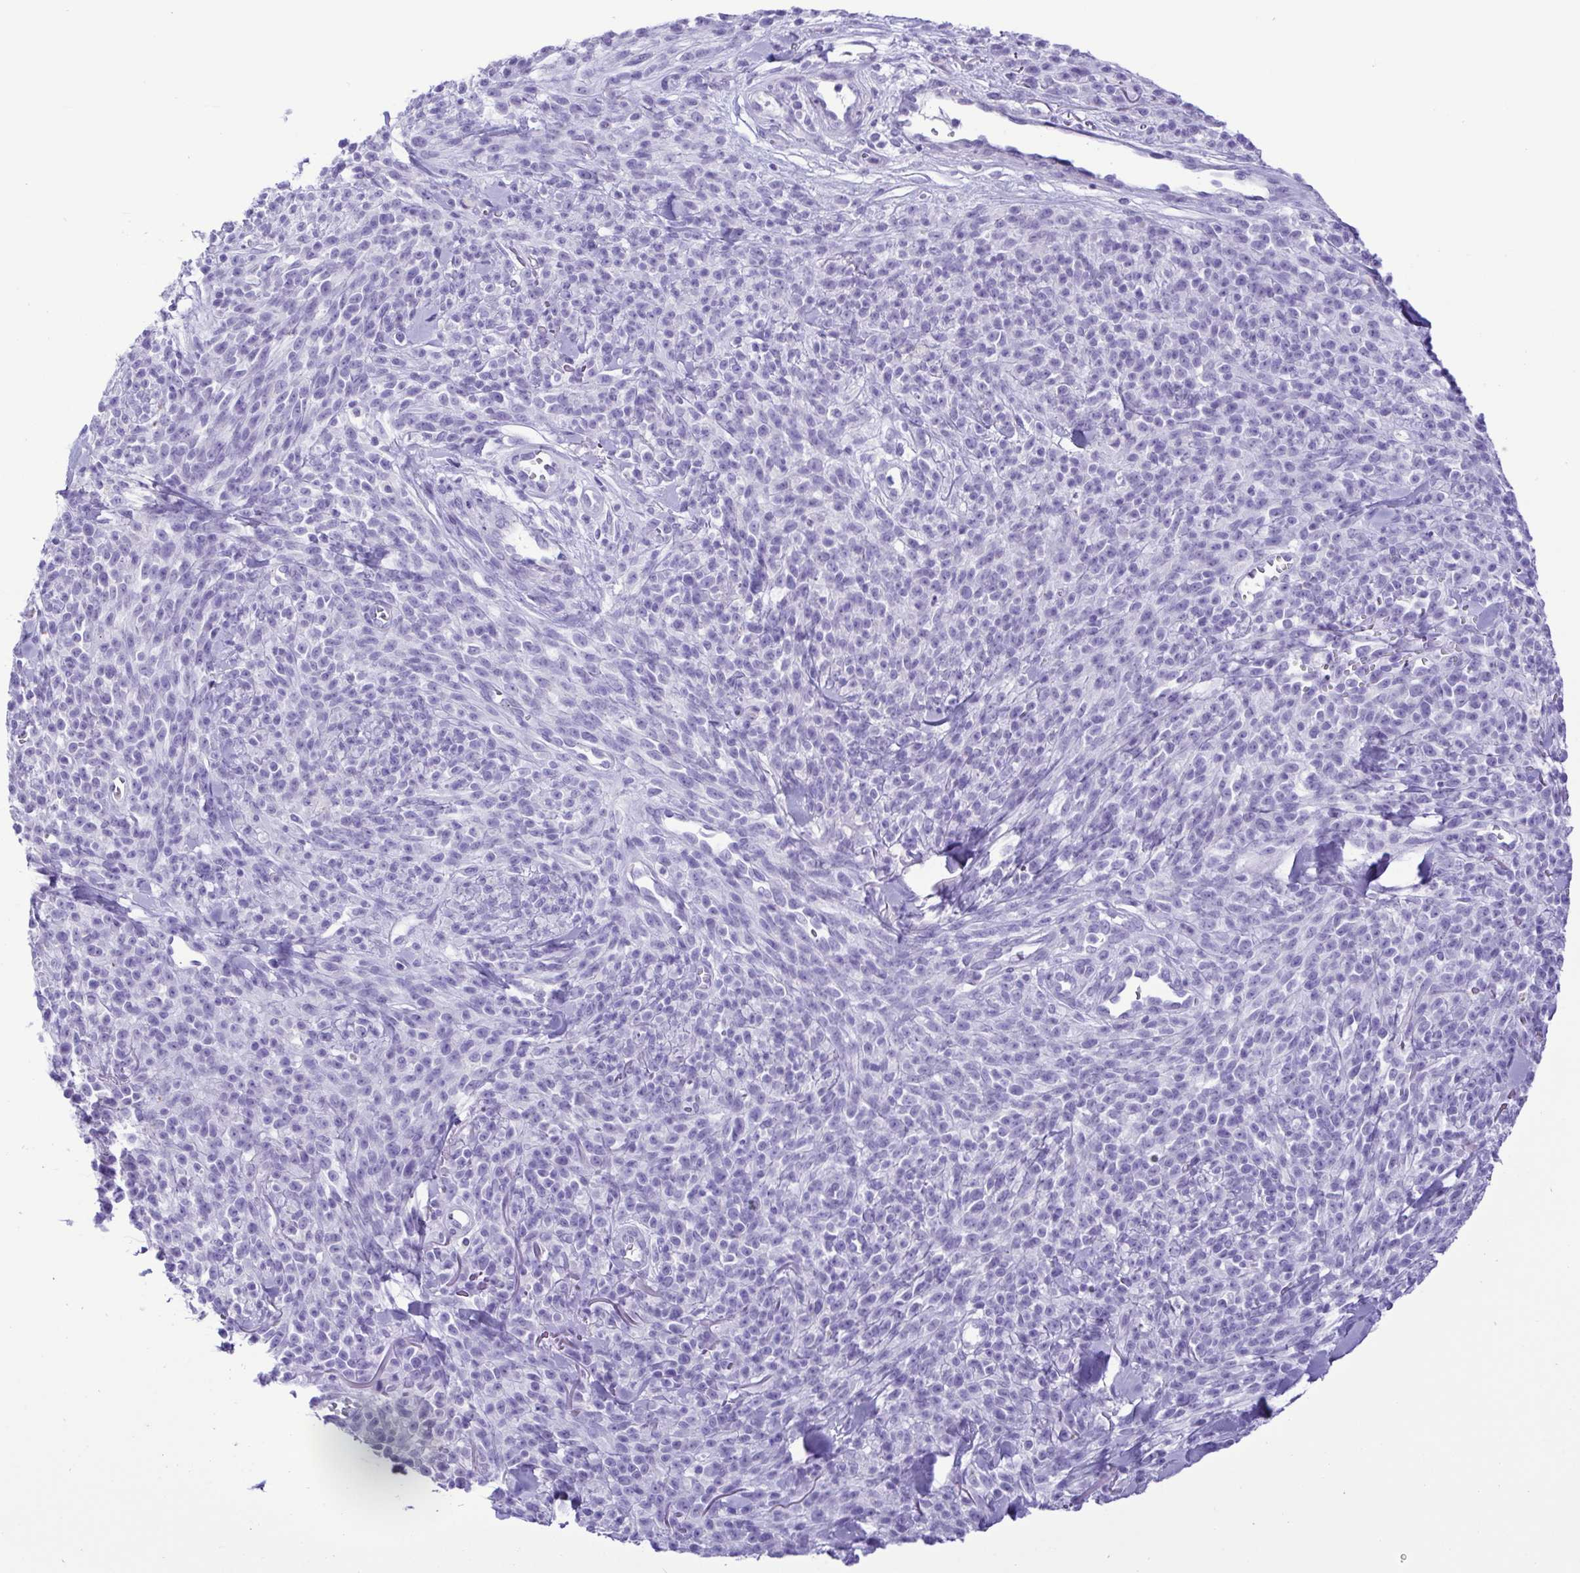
{"staining": {"intensity": "negative", "quantity": "none", "location": "none"}, "tissue": "melanoma", "cell_type": "Tumor cells", "image_type": "cancer", "snomed": [{"axis": "morphology", "description": "Malignant melanoma, NOS"}, {"axis": "topography", "description": "Skin"}, {"axis": "topography", "description": "Skin of trunk"}], "caption": "Immunohistochemistry photomicrograph of neoplastic tissue: human malignant melanoma stained with DAB (3,3'-diaminobenzidine) demonstrates no significant protein expression in tumor cells. (IHC, brightfield microscopy, high magnification).", "gene": "OVGP1", "patient": {"sex": "male", "age": 74}}